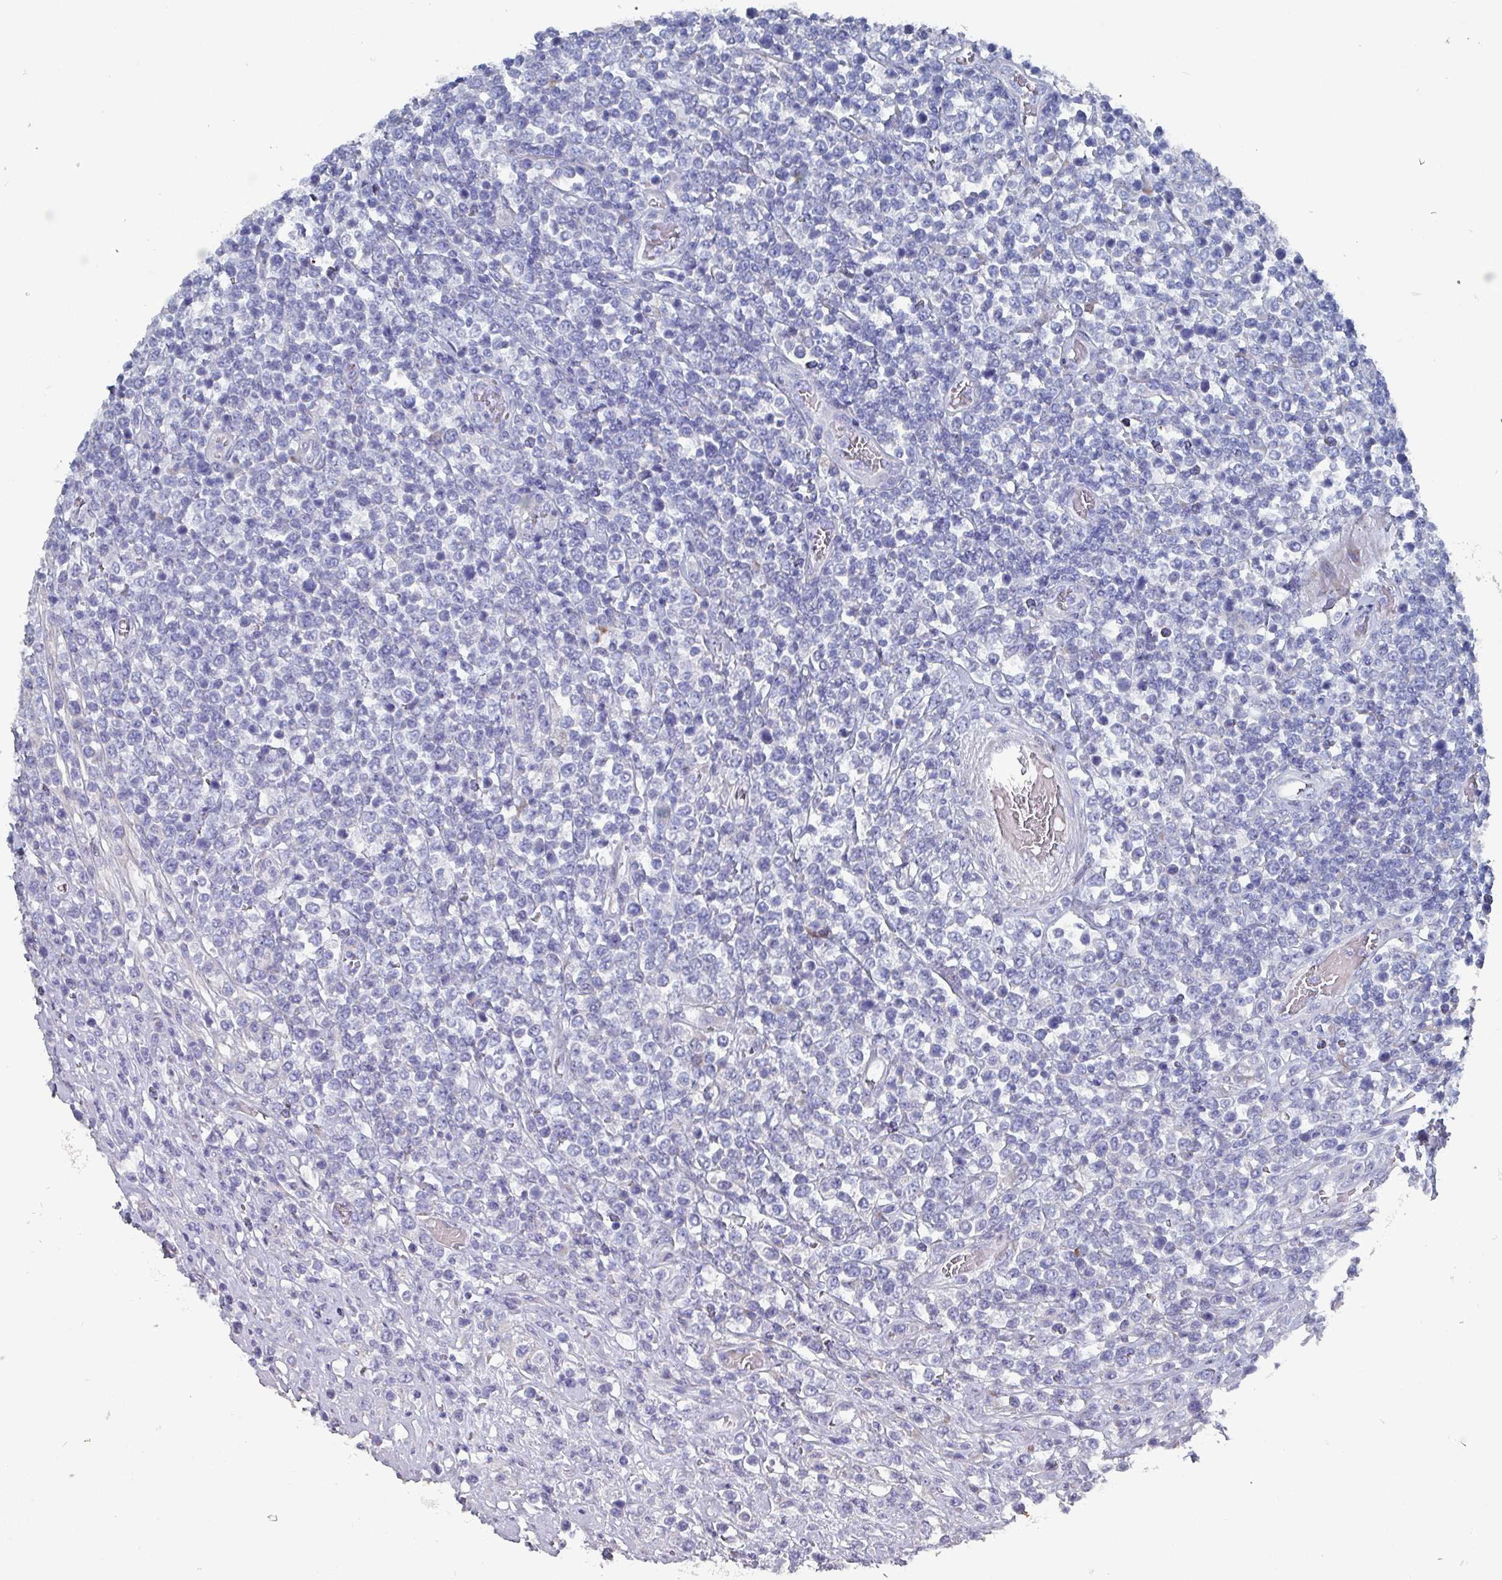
{"staining": {"intensity": "negative", "quantity": "none", "location": "none"}, "tissue": "lymphoma", "cell_type": "Tumor cells", "image_type": "cancer", "snomed": [{"axis": "morphology", "description": "Malignant lymphoma, non-Hodgkin's type, High grade"}, {"axis": "topography", "description": "Soft tissue"}], "caption": "This is an immunohistochemistry (IHC) image of human lymphoma. There is no expression in tumor cells.", "gene": "DRD5", "patient": {"sex": "female", "age": 56}}